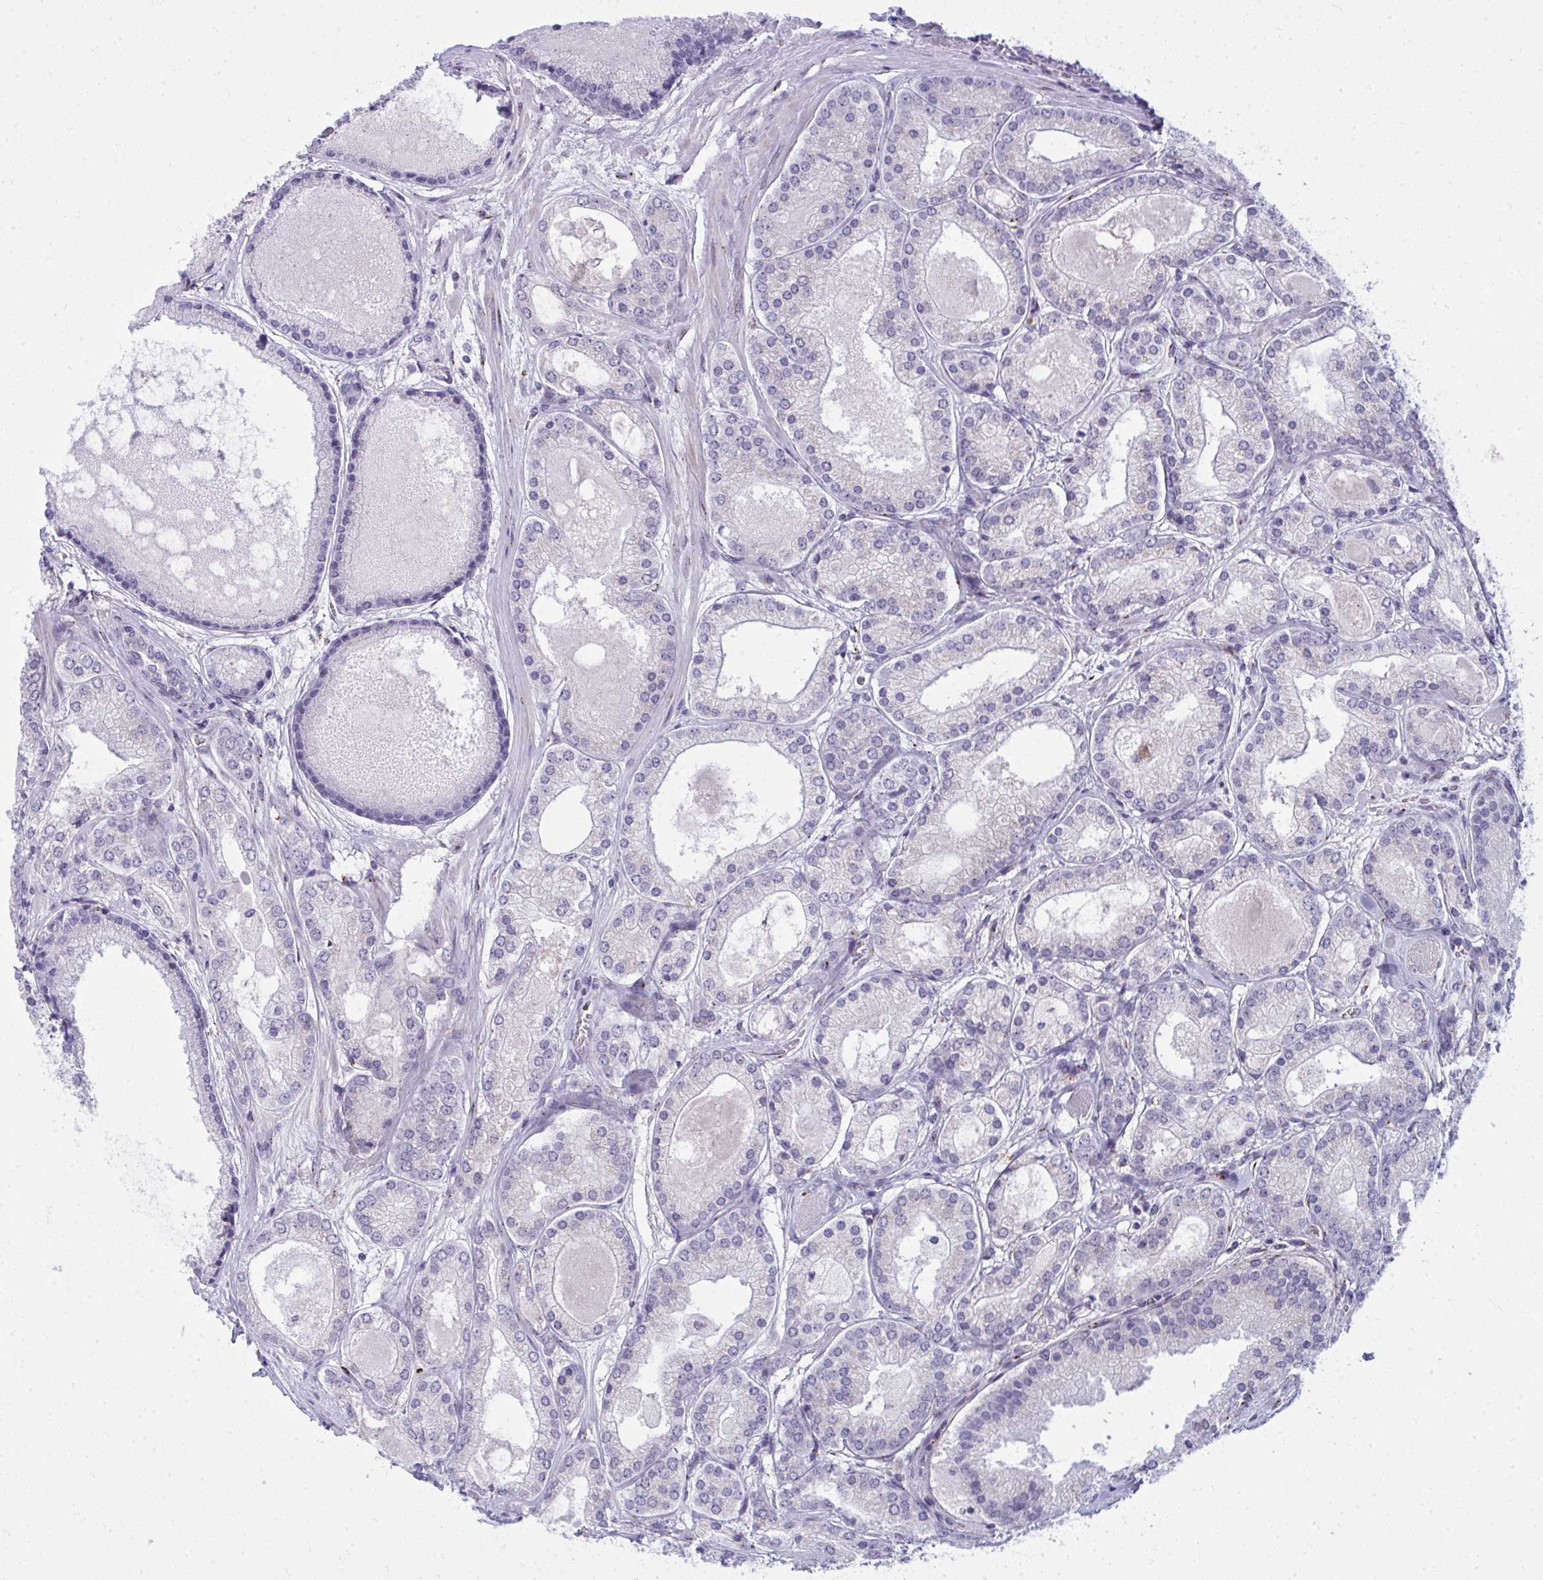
{"staining": {"intensity": "negative", "quantity": "none", "location": "none"}, "tissue": "prostate cancer", "cell_type": "Tumor cells", "image_type": "cancer", "snomed": [{"axis": "morphology", "description": "Adenocarcinoma, High grade"}, {"axis": "topography", "description": "Prostate"}], "caption": "High power microscopy histopathology image of an IHC histopathology image of prostate cancer, revealing no significant positivity in tumor cells.", "gene": "DTX4", "patient": {"sex": "male", "age": 67}}